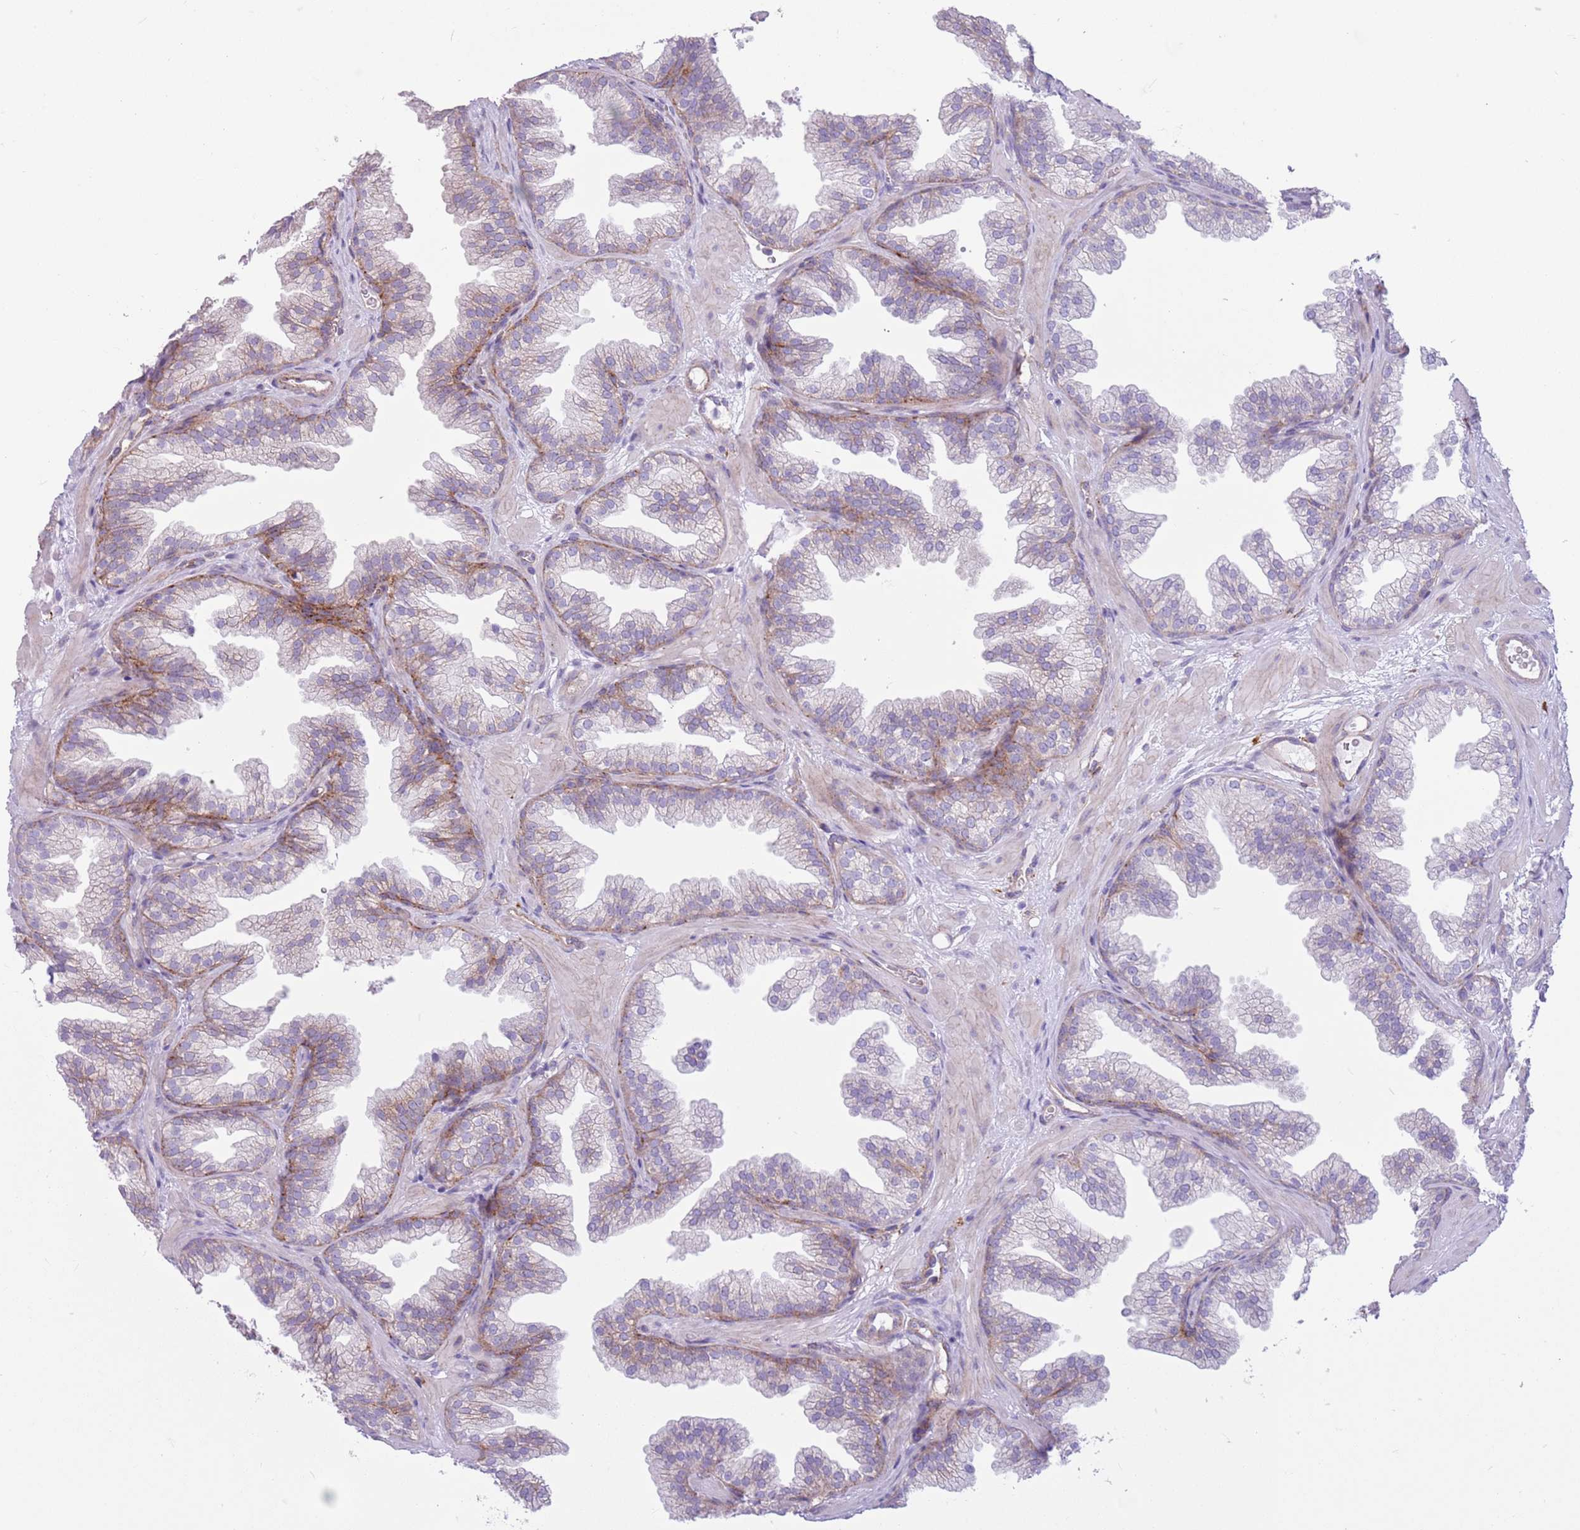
{"staining": {"intensity": "moderate", "quantity": "<25%", "location": "cytoplasmic/membranous"}, "tissue": "prostate", "cell_type": "Glandular cells", "image_type": "normal", "snomed": [{"axis": "morphology", "description": "Normal tissue, NOS"}, {"axis": "topography", "description": "Prostate"}], "caption": "Normal prostate reveals moderate cytoplasmic/membranous positivity in about <25% of glandular cells.", "gene": "SNX6", "patient": {"sex": "male", "age": 37}}